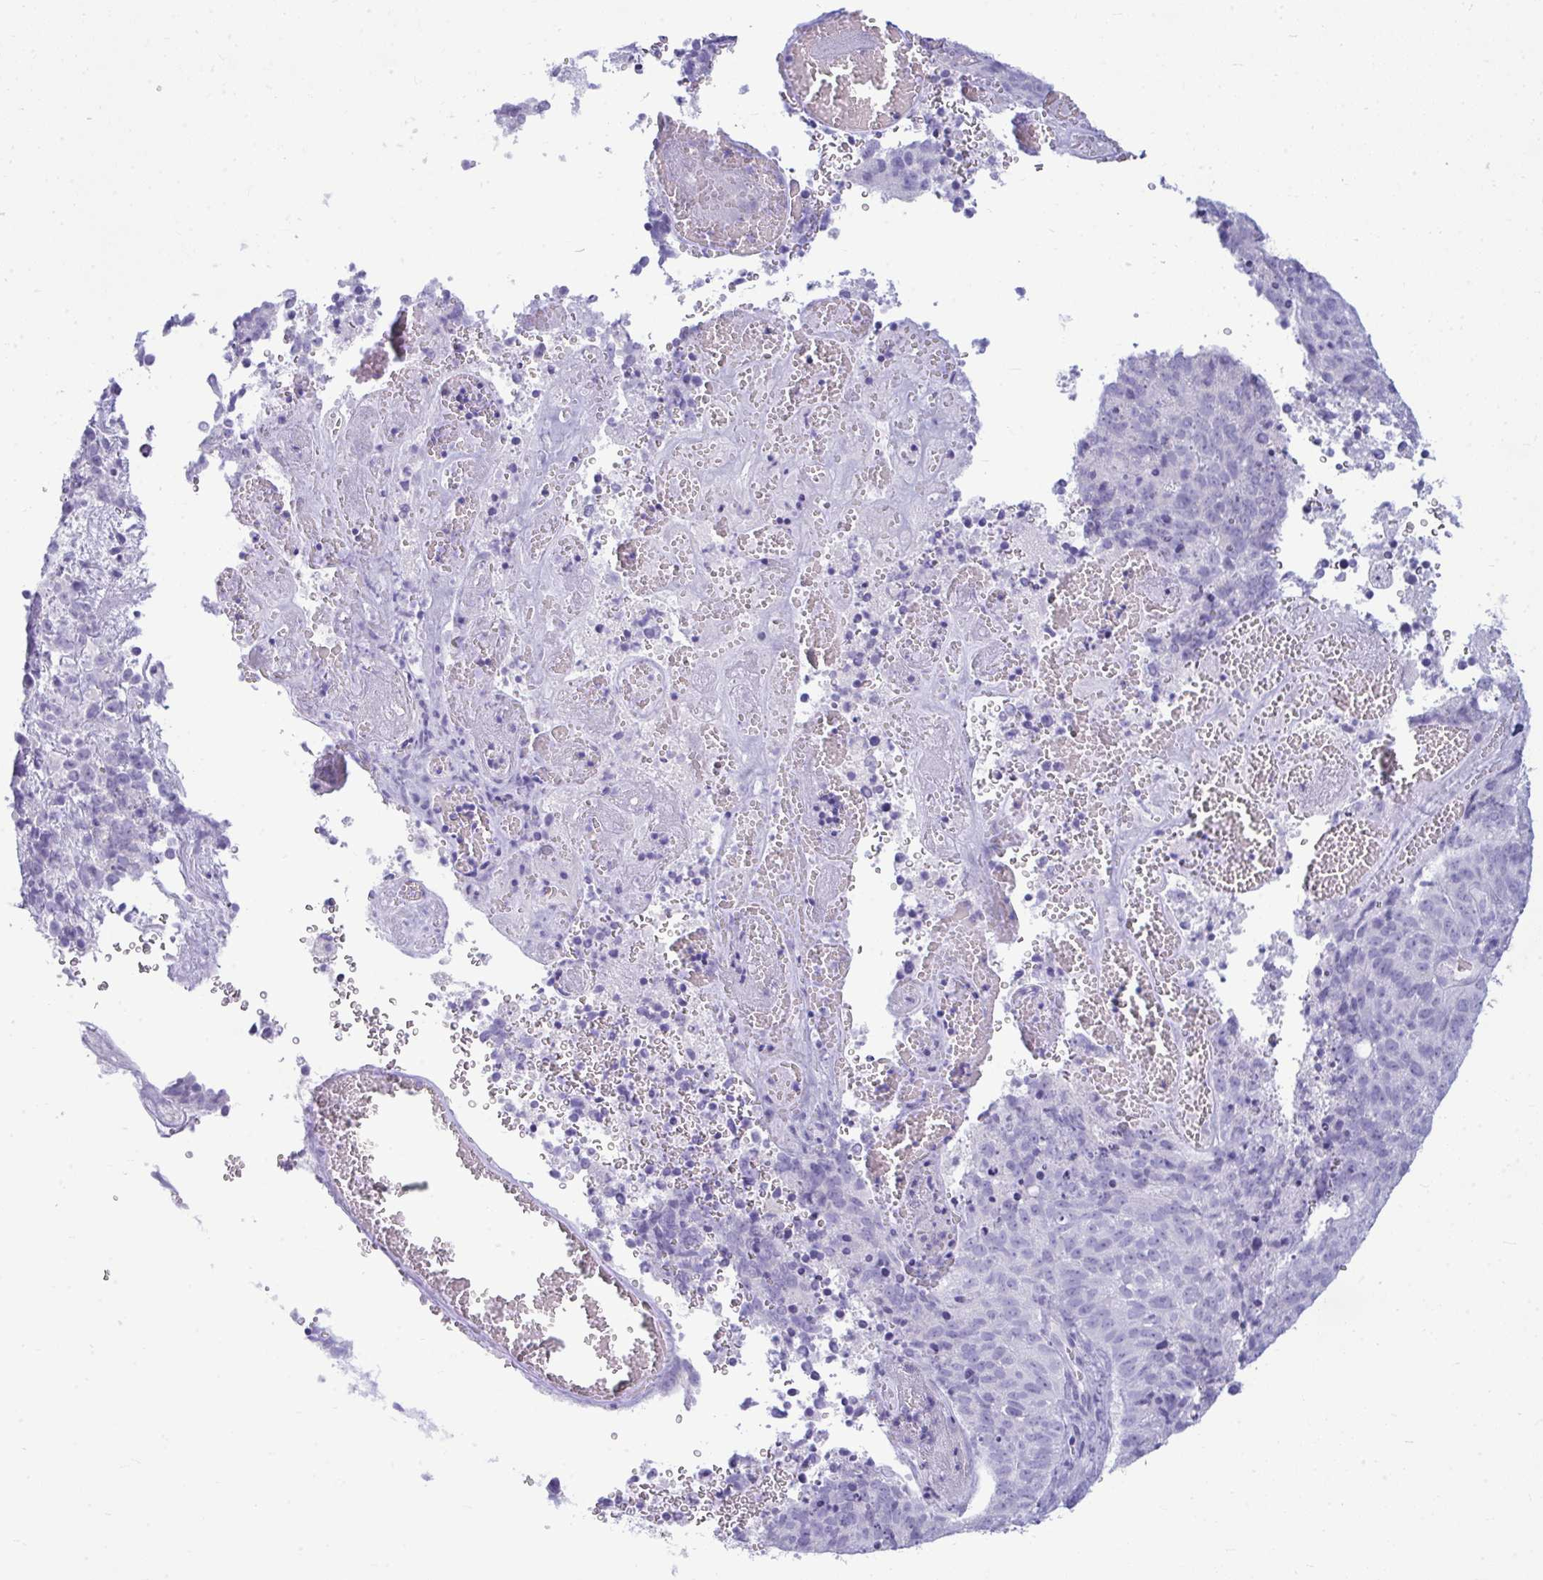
{"staining": {"intensity": "negative", "quantity": "none", "location": "none"}, "tissue": "cervical cancer", "cell_type": "Tumor cells", "image_type": "cancer", "snomed": [{"axis": "morphology", "description": "Adenocarcinoma, NOS"}, {"axis": "topography", "description": "Cervix"}], "caption": "Protein analysis of cervical cancer reveals no significant staining in tumor cells.", "gene": "ANKRD60", "patient": {"sex": "female", "age": 38}}